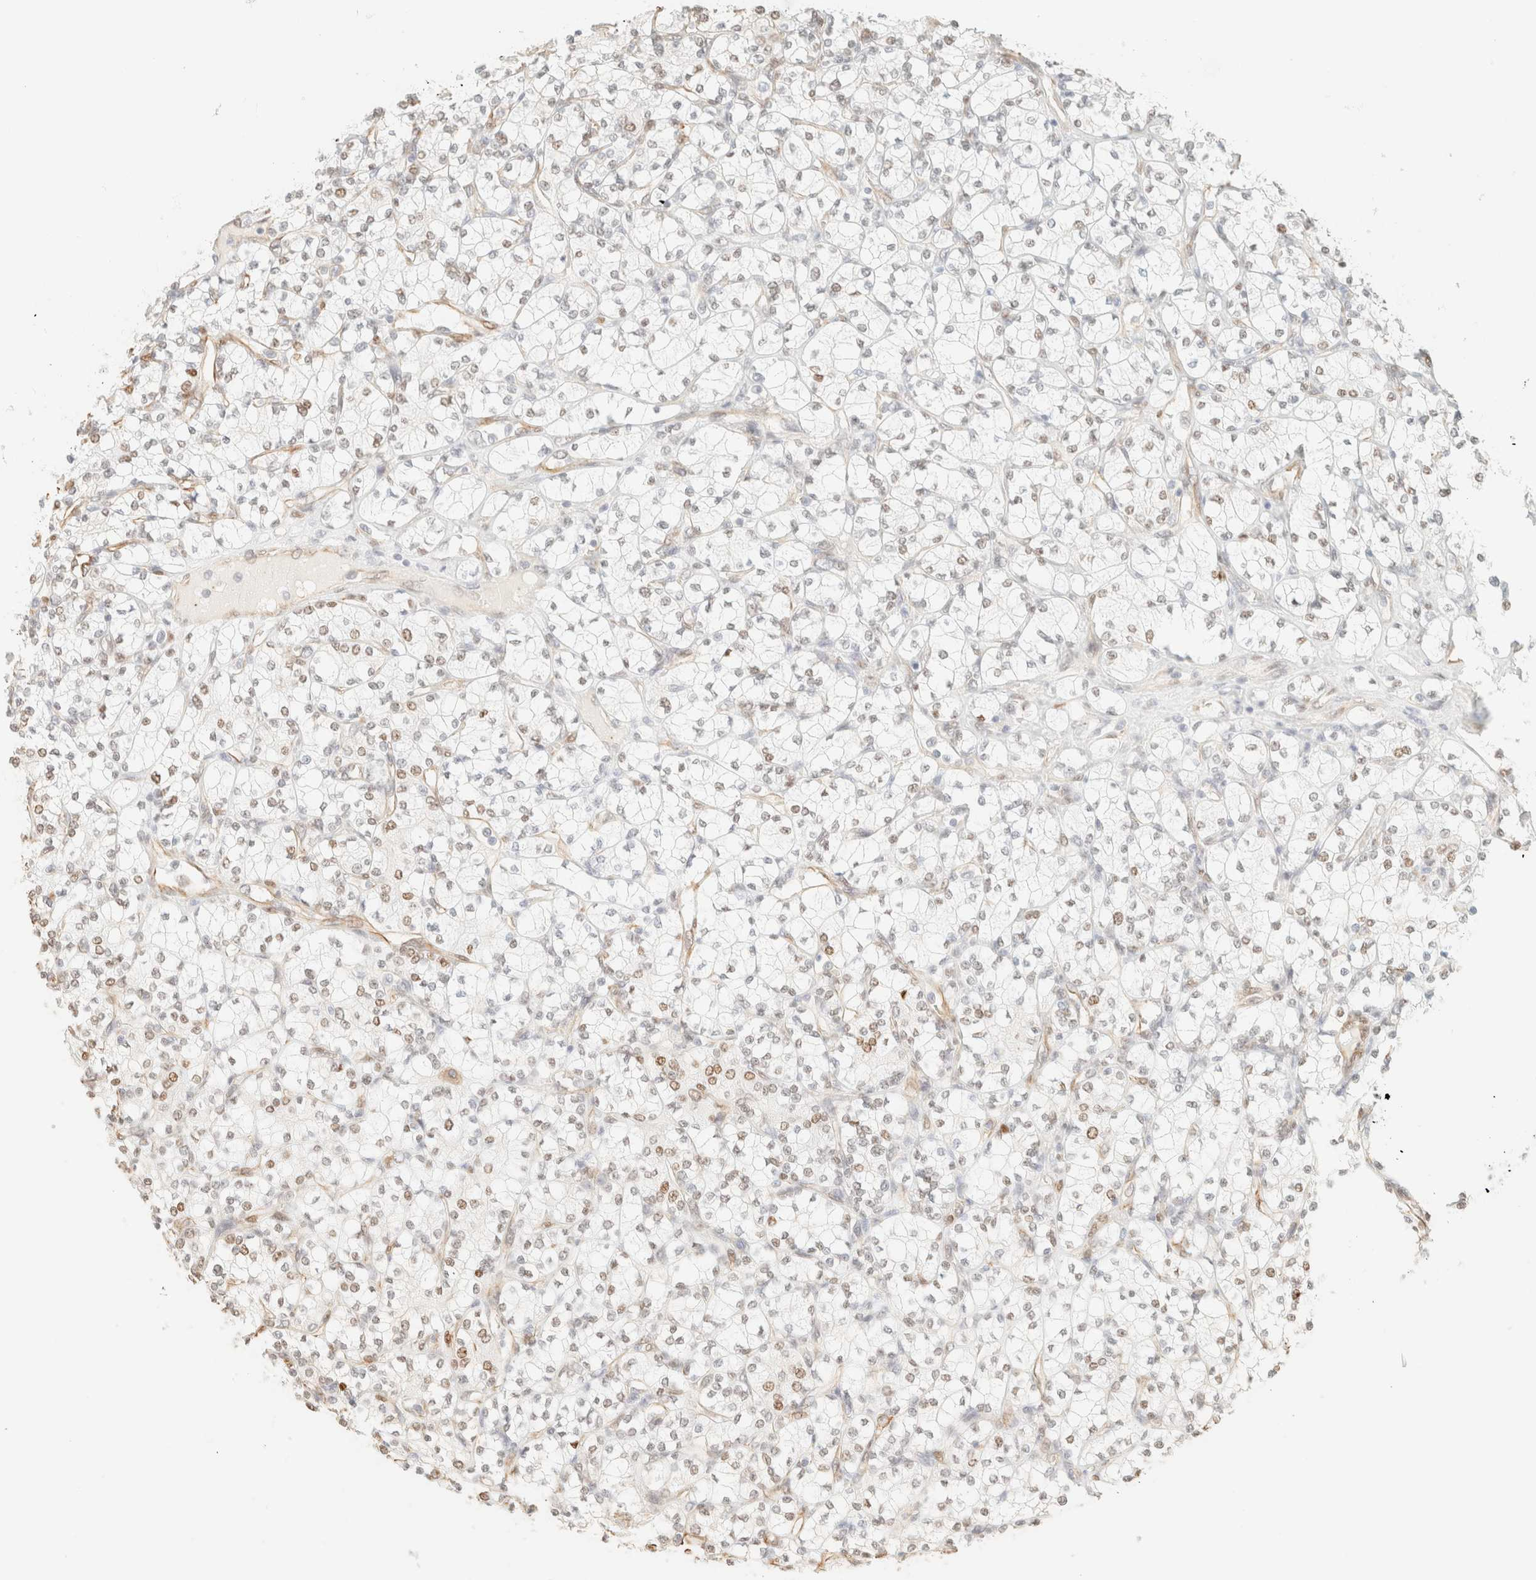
{"staining": {"intensity": "weak", "quantity": "<25%", "location": "nuclear"}, "tissue": "renal cancer", "cell_type": "Tumor cells", "image_type": "cancer", "snomed": [{"axis": "morphology", "description": "Adenocarcinoma, NOS"}, {"axis": "topography", "description": "Kidney"}], "caption": "DAB immunohistochemical staining of renal cancer exhibits no significant positivity in tumor cells.", "gene": "ZSCAN18", "patient": {"sex": "male", "age": 77}}